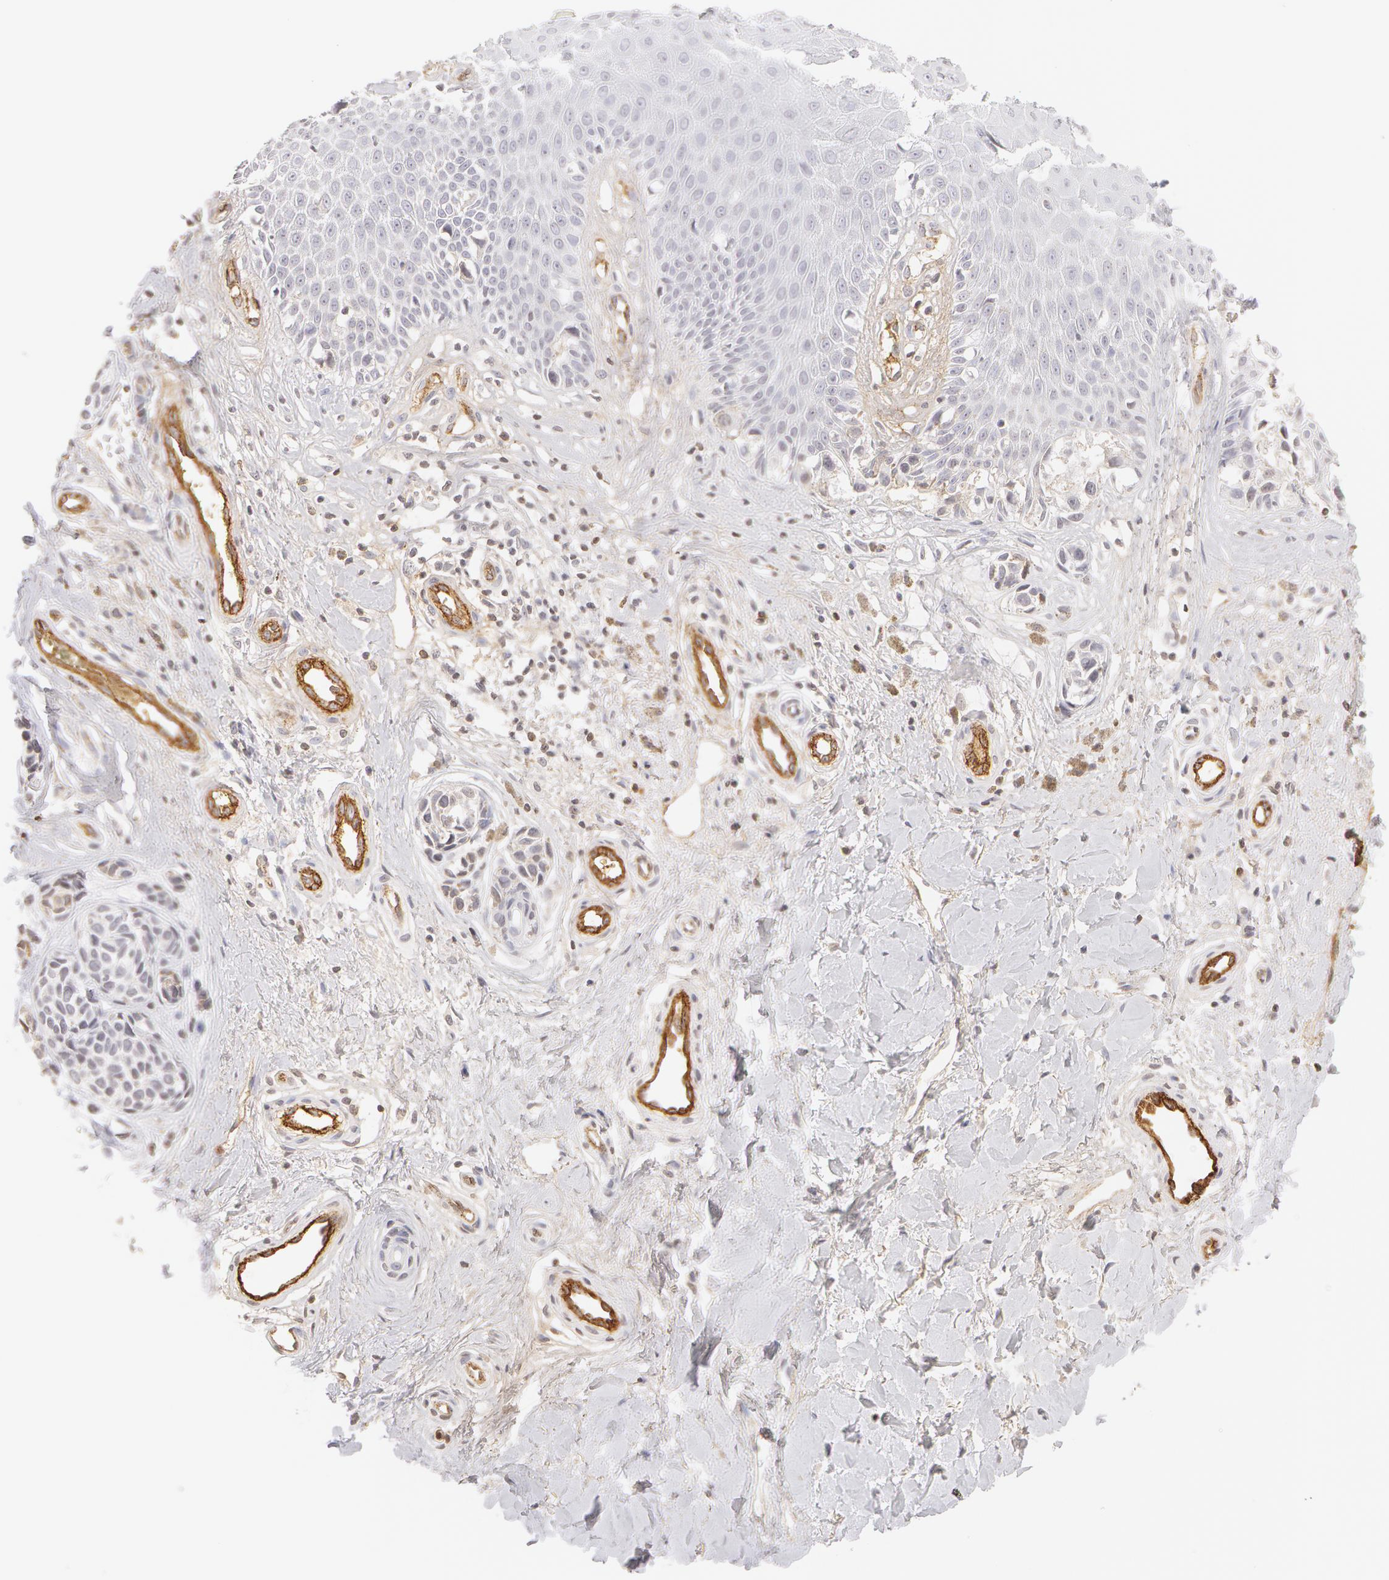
{"staining": {"intensity": "negative", "quantity": "none", "location": "none"}, "tissue": "melanoma", "cell_type": "Tumor cells", "image_type": "cancer", "snomed": [{"axis": "morphology", "description": "Malignant melanoma, NOS"}, {"axis": "topography", "description": "Skin"}], "caption": "This is an IHC photomicrograph of human melanoma. There is no expression in tumor cells.", "gene": "VWF", "patient": {"sex": "male", "age": 79}}